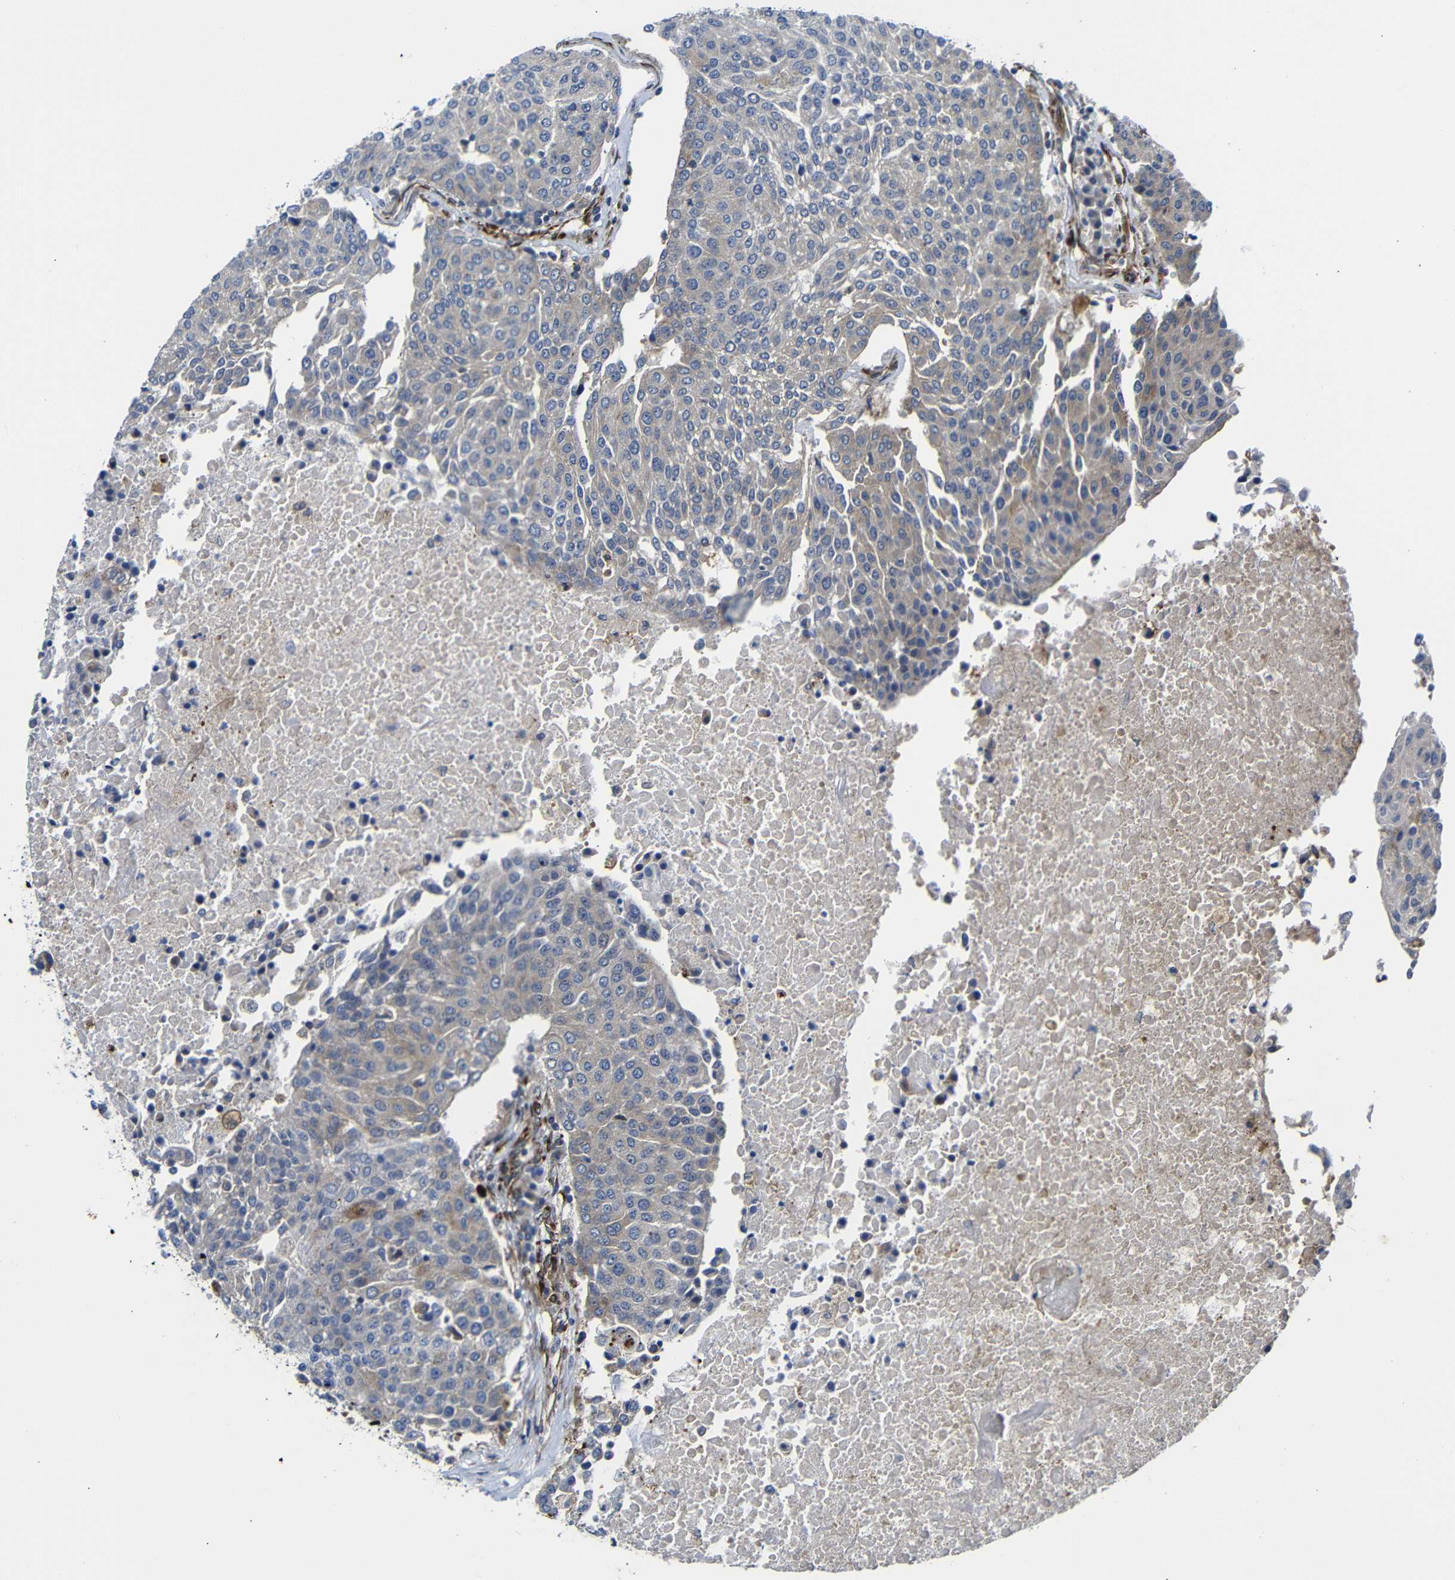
{"staining": {"intensity": "weak", "quantity": "25%-75%", "location": "cytoplasmic/membranous"}, "tissue": "urothelial cancer", "cell_type": "Tumor cells", "image_type": "cancer", "snomed": [{"axis": "morphology", "description": "Urothelial carcinoma, High grade"}, {"axis": "topography", "description": "Urinary bladder"}], "caption": "Urothelial carcinoma (high-grade) tissue shows weak cytoplasmic/membranous positivity in approximately 25%-75% of tumor cells, visualized by immunohistochemistry.", "gene": "PARP14", "patient": {"sex": "female", "age": 85}}